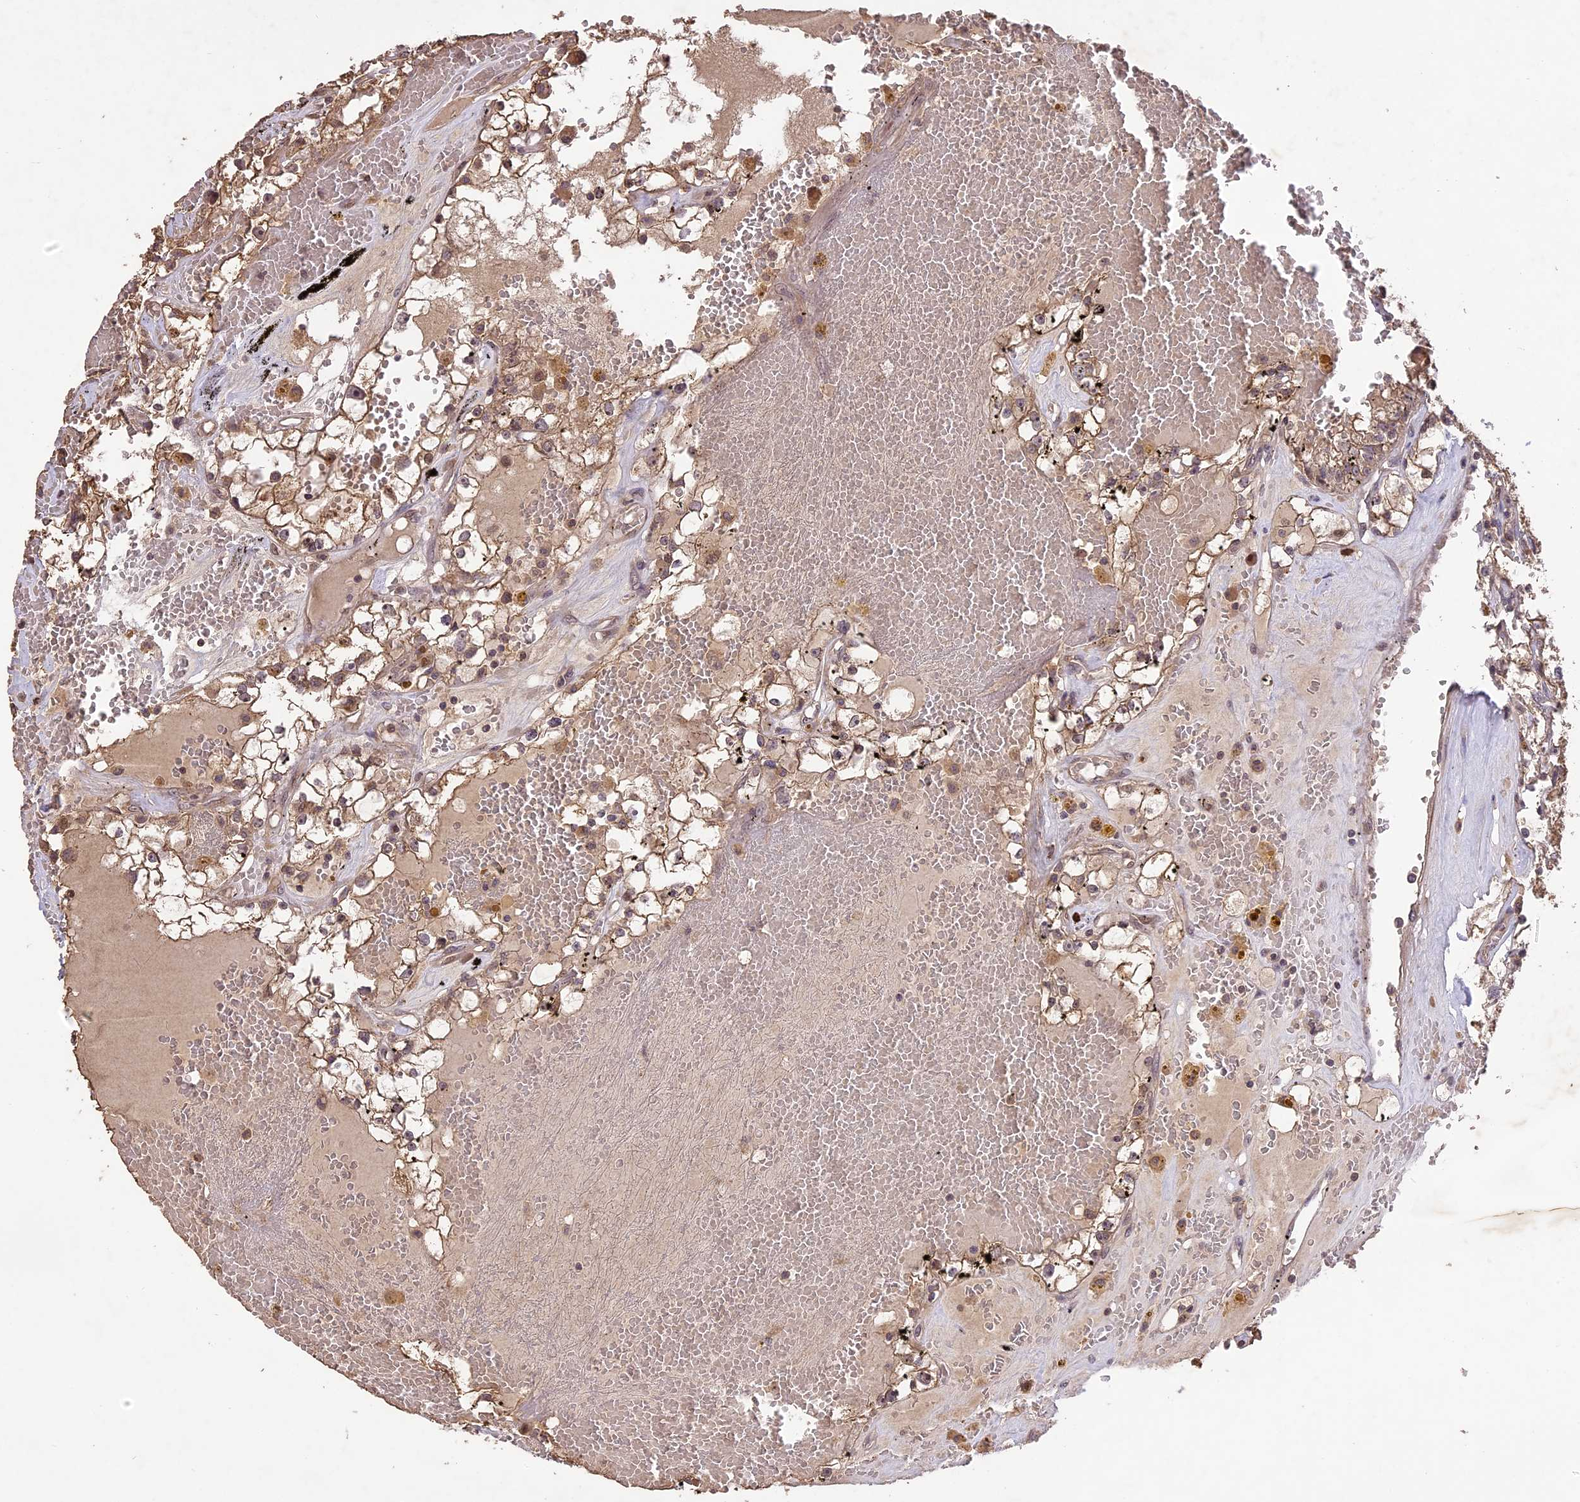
{"staining": {"intensity": "moderate", "quantity": ">75%", "location": "cytoplasmic/membranous"}, "tissue": "renal cancer", "cell_type": "Tumor cells", "image_type": "cancer", "snomed": [{"axis": "morphology", "description": "Adenocarcinoma, NOS"}, {"axis": "topography", "description": "Kidney"}], "caption": "A histopathology image showing moderate cytoplasmic/membranous expression in about >75% of tumor cells in renal adenocarcinoma, as visualized by brown immunohistochemical staining.", "gene": "TIGD7", "patient": {"sex": "male", "age": 56}}